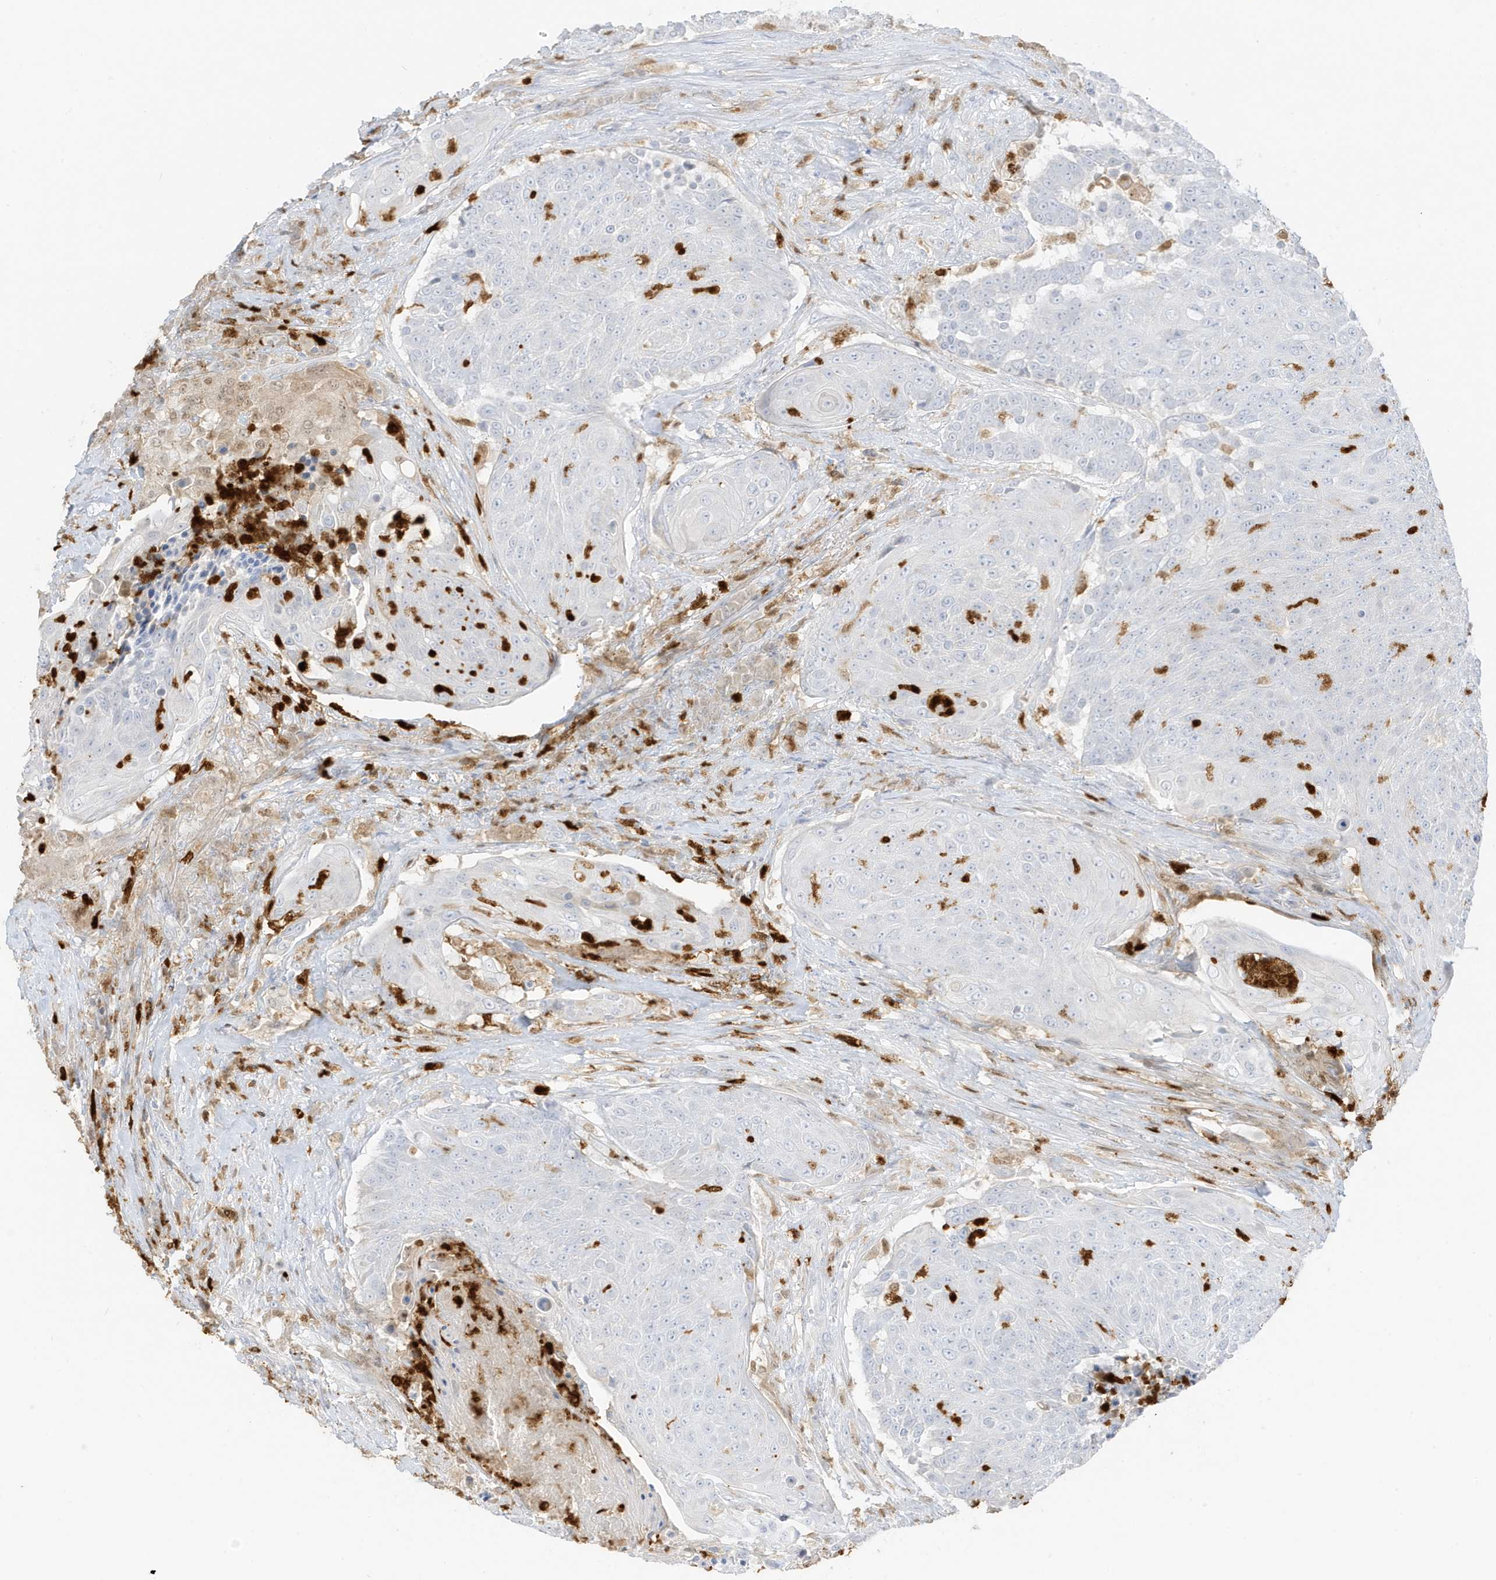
{"staining": {"intensity": "negative", "quantity": "none", "location": "none"}, "tissue": "urothelial cancer", "cell_type": "Tumor cells", "image_type": "cancer", "snomed": [{"axis": "morphology", "description": "Urothelial carcinoma, High grade"}, {"axis": "topography", "description": "Urinary bladder"}], "caption": "Immunohistochemistry (IHC) micrograph of neoplastic tissue: urothelial cancer stained with DAB (3,3'-diaminobenzidine) exhibits no significant protein positivity in tumor cells. (Stains: DAB (3,3'-diaminobenzidine) IHC with hematoxylin counter stain, Microscopy: brightfield microscopy at high magnification).", "gene": "GCA", "patient": {"sex": "female", "age": 63}}